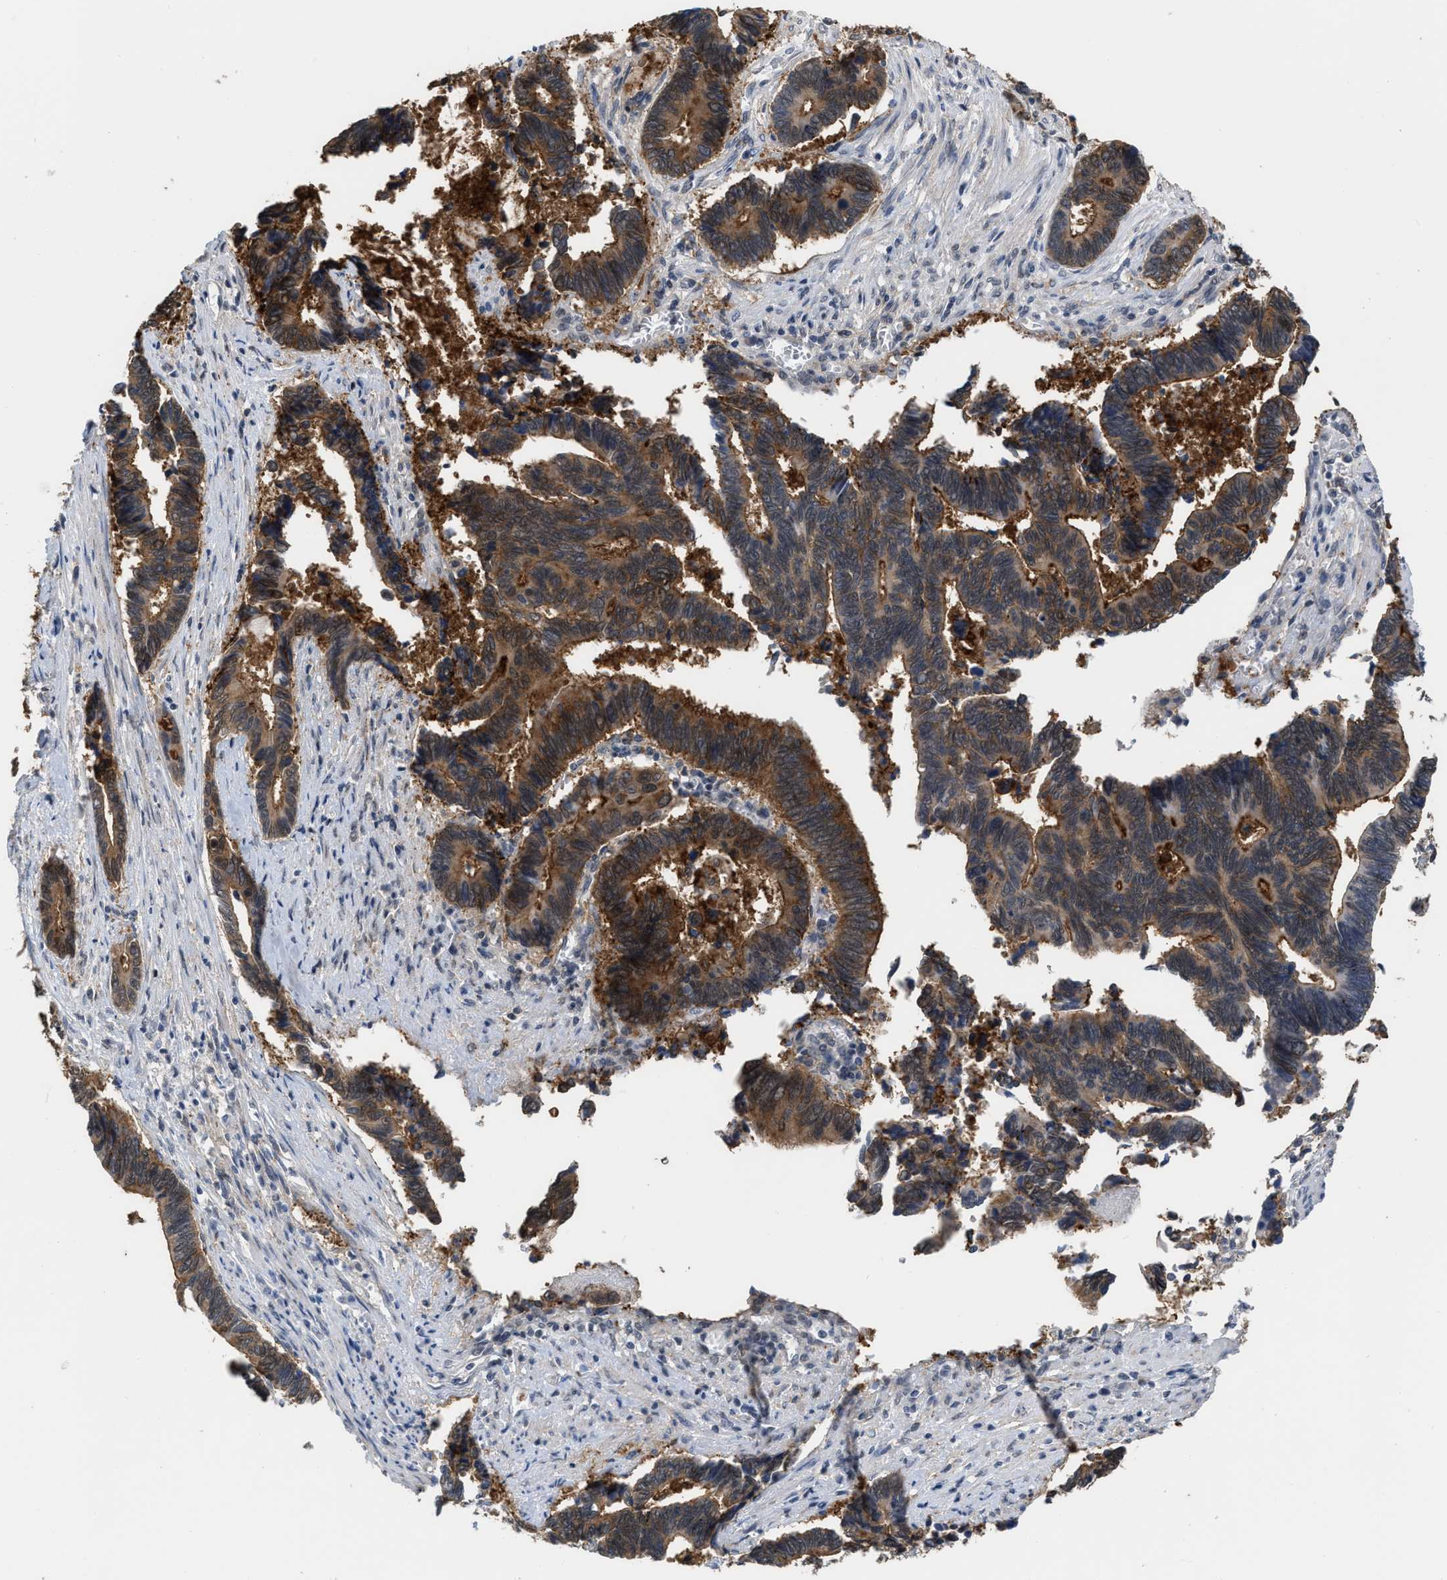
{"staining": {"intensity": "strong", "quantity": ">75%", "location": "cytoplasmic/membranous"}, "tissue": "pancreatic cancer", "cell_type": "Tumor cells", "image_type": "cancer", "snomed": [{"axis": "morphology", "description": "Adenocarcinoma, NOS"}, {"axis": "topography", "description": "Pancreas"}], "caption": "Human pancreatic adenocarcinoma stained with a brown dye exhibits strong cytoplasmic/membranous positive staining in approximately >75% of tumor cells.", "gene": "BAIAP2L1", "patient": {"sex": "female", "age": 70}}